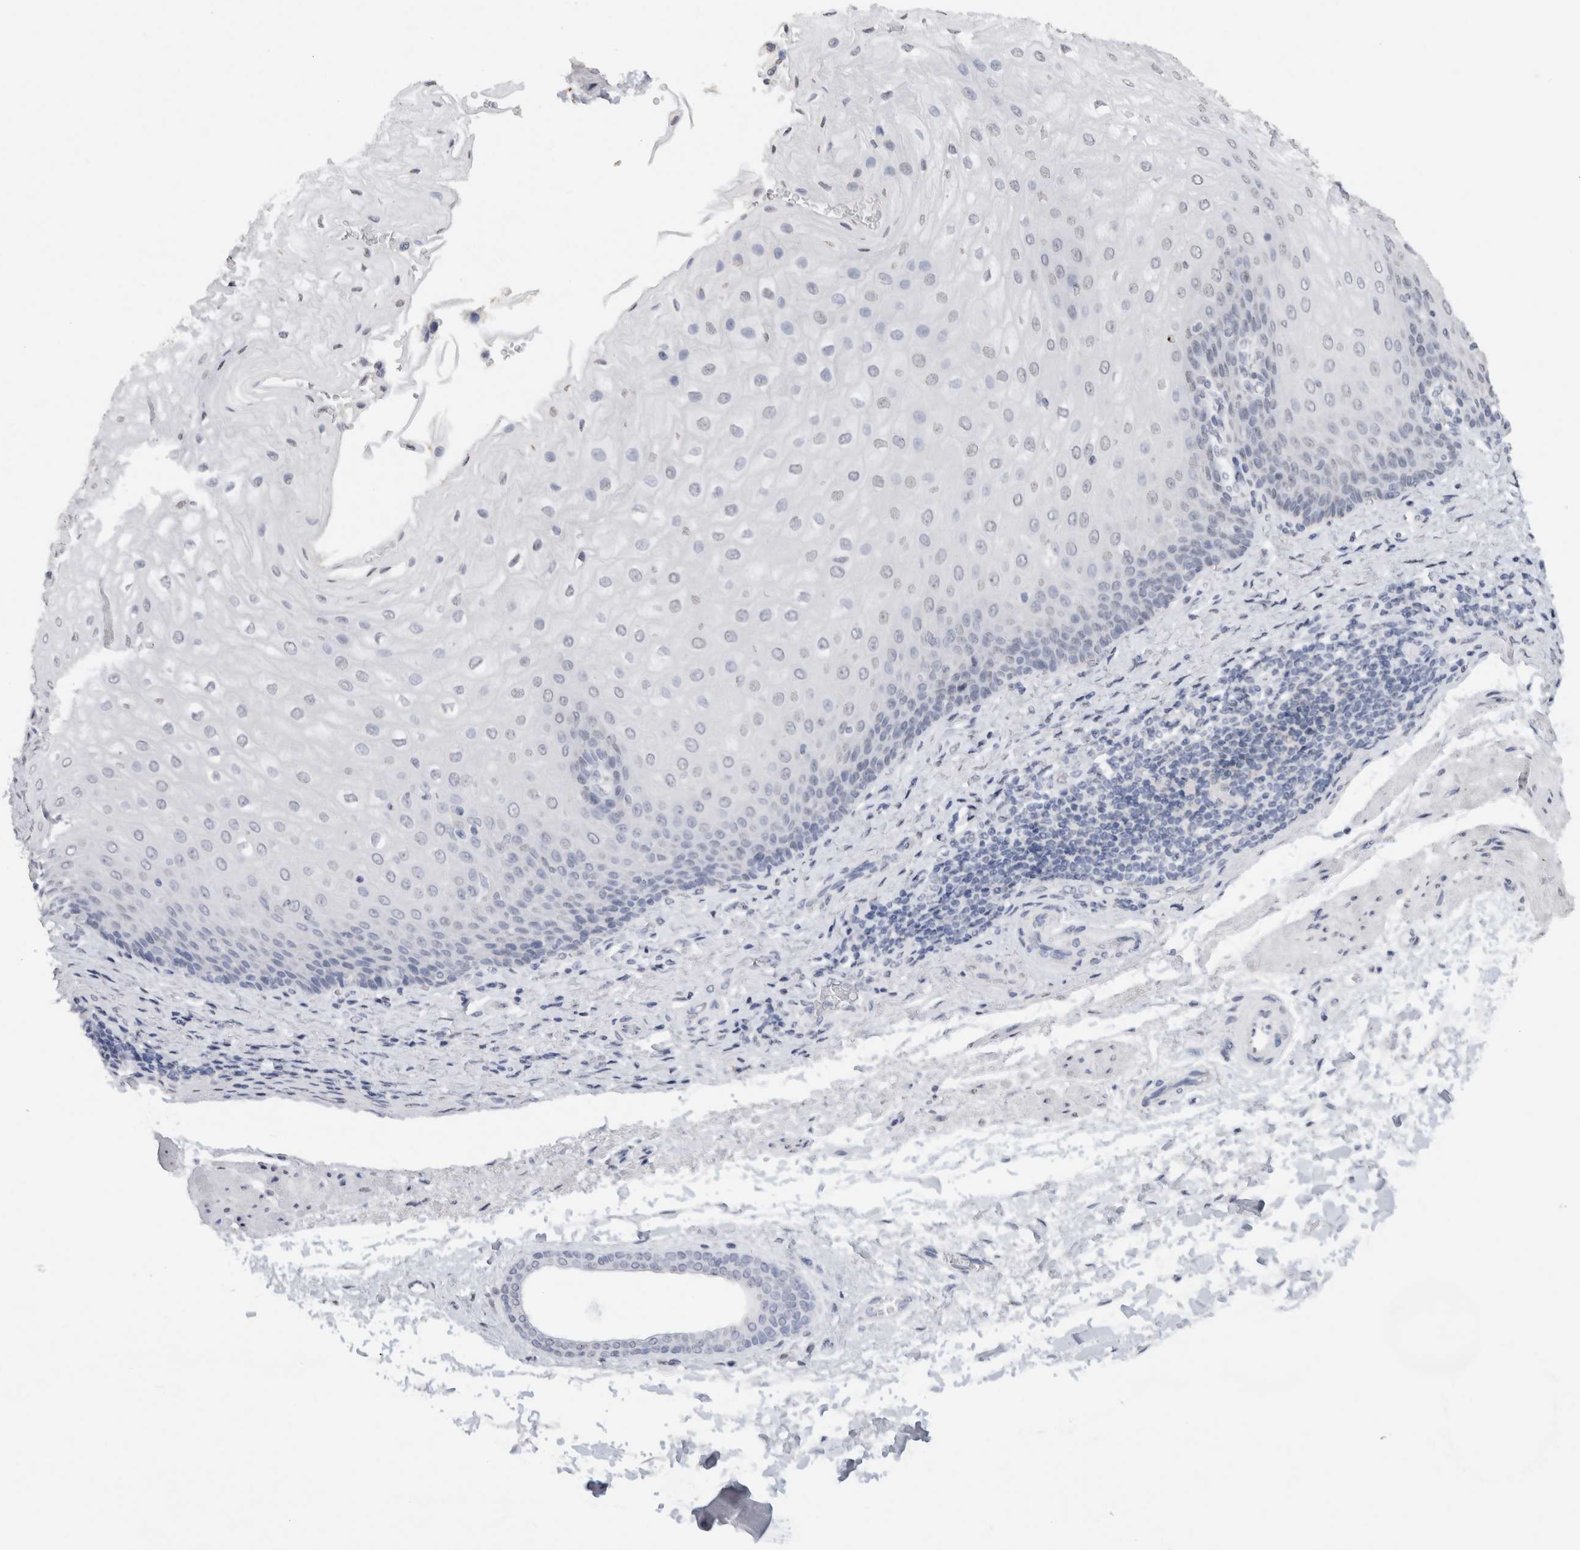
{"staining": {"intensity": "negative", "quantity": "none", "location": "none"}, "tissue": "esophagus", "cell_type": "Squamous epithelial cells", "image_type": "normal", "snomed": [{"axis": "morphology", "description": "Normal tissue, NOS"}, {"axis": "topography", "description": "Esophagus"}], "caption": "The immunohistochemistry image has no significant staining in squamous epithelial cells of esophagus. The staining is performed using DAB (3,3'-diaminobenzidine) brown chromogen with nuclei counter-stained in using hematoxylin.", "gene": "CNTN1", "patient": {"sex": "male", "age": 54}}